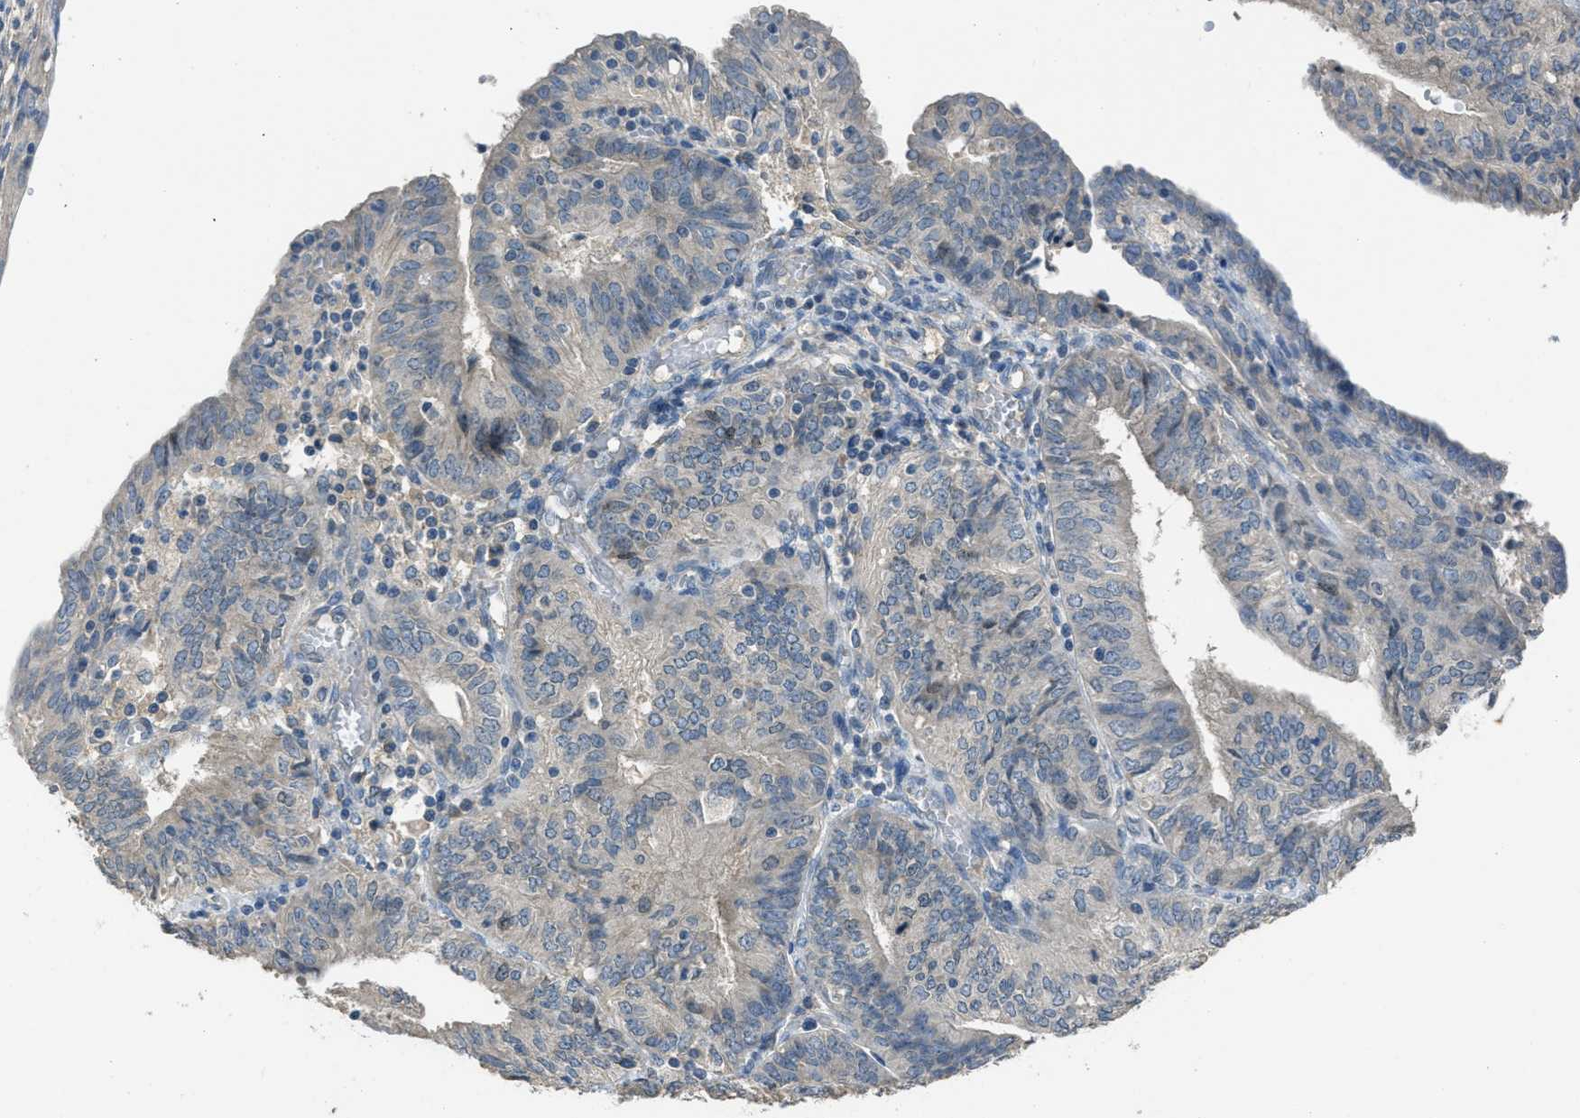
{"staining": {"intensity": "weak", "quantity": "<25%", "location": "cytoplasmic/membranous"}, "tissue": "endometrial cancer", "cell_type": "Tumor cells", "image_type": "cancer", "snomed": [{"axis": "morphology", "description": "Adenocarcinoma, NOS"}, {"axis": "topography", "description": "Endometrium"}], "caption": "A high-resolution histopathology image shows IHC staining of endometrial cancer (adenocarcinoma), which shows no significant staining in tumor cells.", "gene": "MIS18A", "patient": {"sex": "female", "age": 58}}